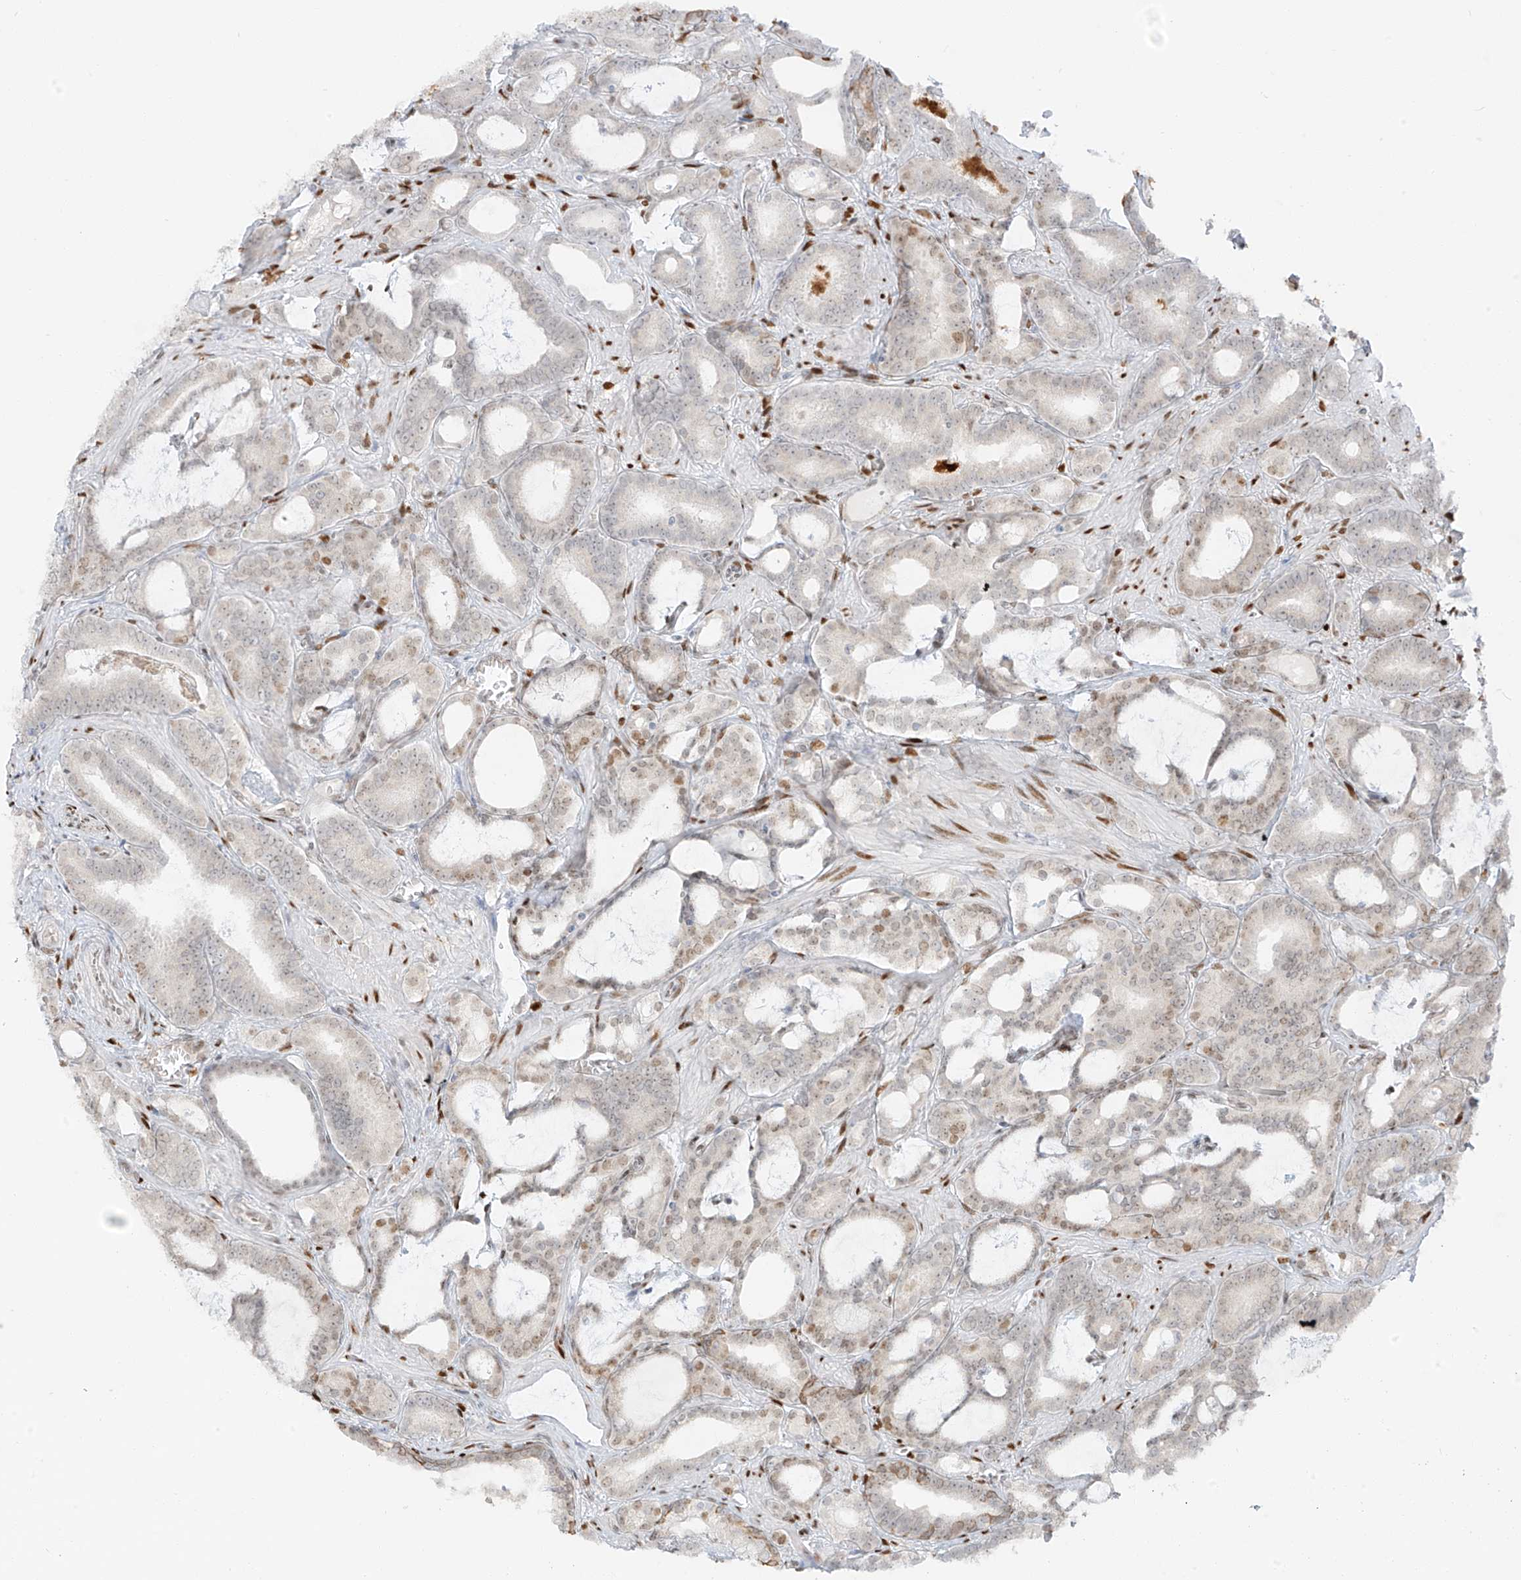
{"staining": {"intensity": "weak", "quantity": "<25%", "location": "nuclear"}, "tissue": "prostate cancer", "cell_type": "Tumor cells", "image_type": "cancer", "snomed": [{"axis": "morphology", "description": "Adenocarcinoma, High grade"}, {"axis": "topography", "description": "Prostate and seminal vesicle, NOS"}], "caption": "Tumor cells are negative for protein expression in human prostate cancer.", "gene": "ZNF774", "patient": {"sex": "male", "age": 67}}